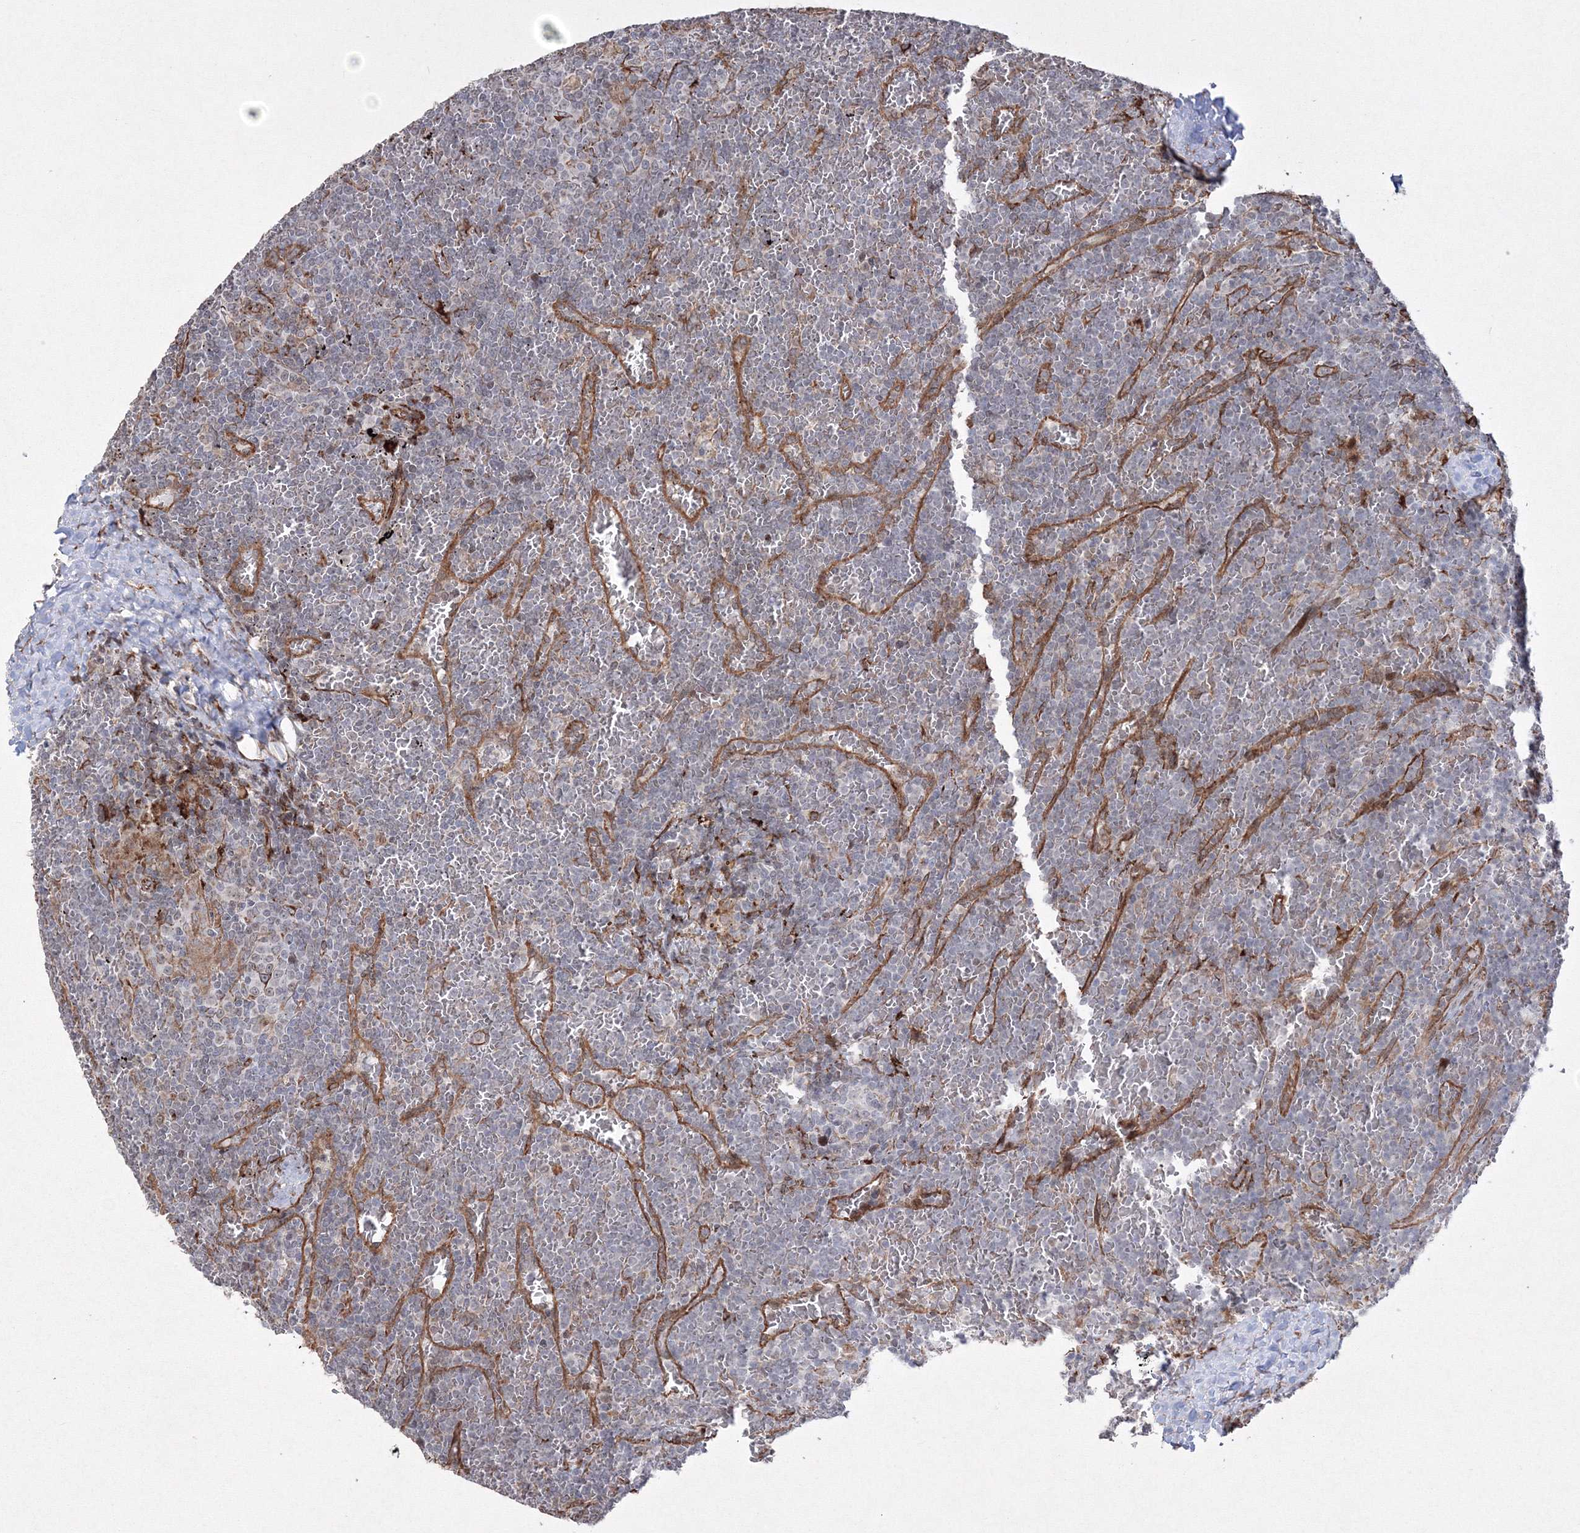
{"staining": {"intensity": "negative", "quantity": "none", "location": "none"}, "tissue": "lymphoma", "cell_type": "Tumor cells", "image_type": "cancer", "snomed": [{"axis": "morphology", "description": "Malignant lymphoma, non-Hodgkin's type, Low grade"}, {"axis": "topography", "description": "Spleen"}], "caption": "Lymphoma was stained to show a protein in brown. There is no significant positivity in tumor cells. Brightfield microscopy of immunohistochemistry (IHC) stained with DAB (3,3'-diaminobenzidine) (brown) and hematoxylin (blue), captured at high magnification.", "gene": "EFCAB12", "patient": {"sex": "female", "age": 19}}